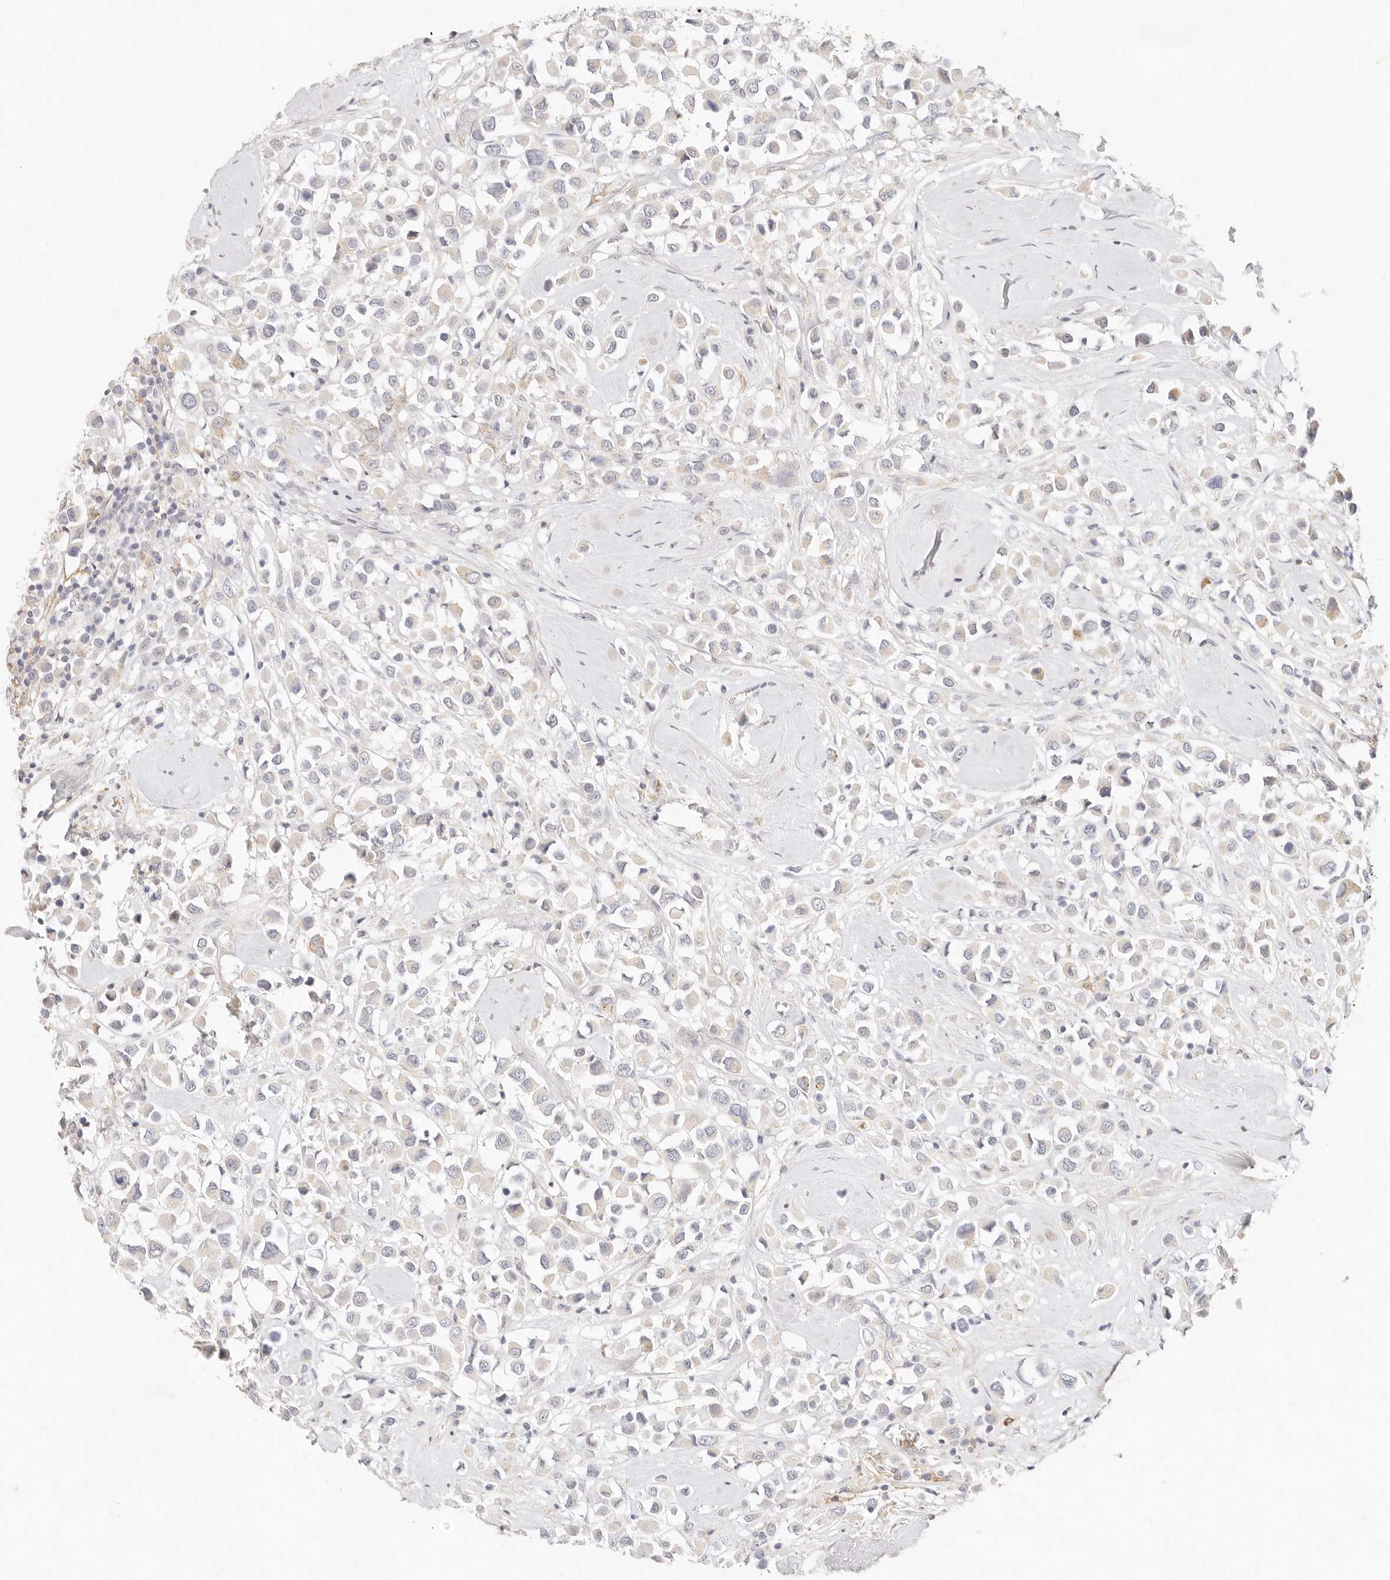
{"staining": {"intensity": "negative", "quantity": "none", "location": "none"}, "tissue": "breast cancer", "cell_type": "Tumor cells", "image_type": "cancer", "snomed": [{"axis": "morphology", "description": "Duct carcinoma"}, {"axis": "topography", "description": "Breast"}], "caption": "Human breast invasive ductal carcinoma stained for a protein using immunohistochemistry demonstrates no staining in tumor cells.", "gene": "GPR84", "patient": {"sex": "female", "age": 61}}